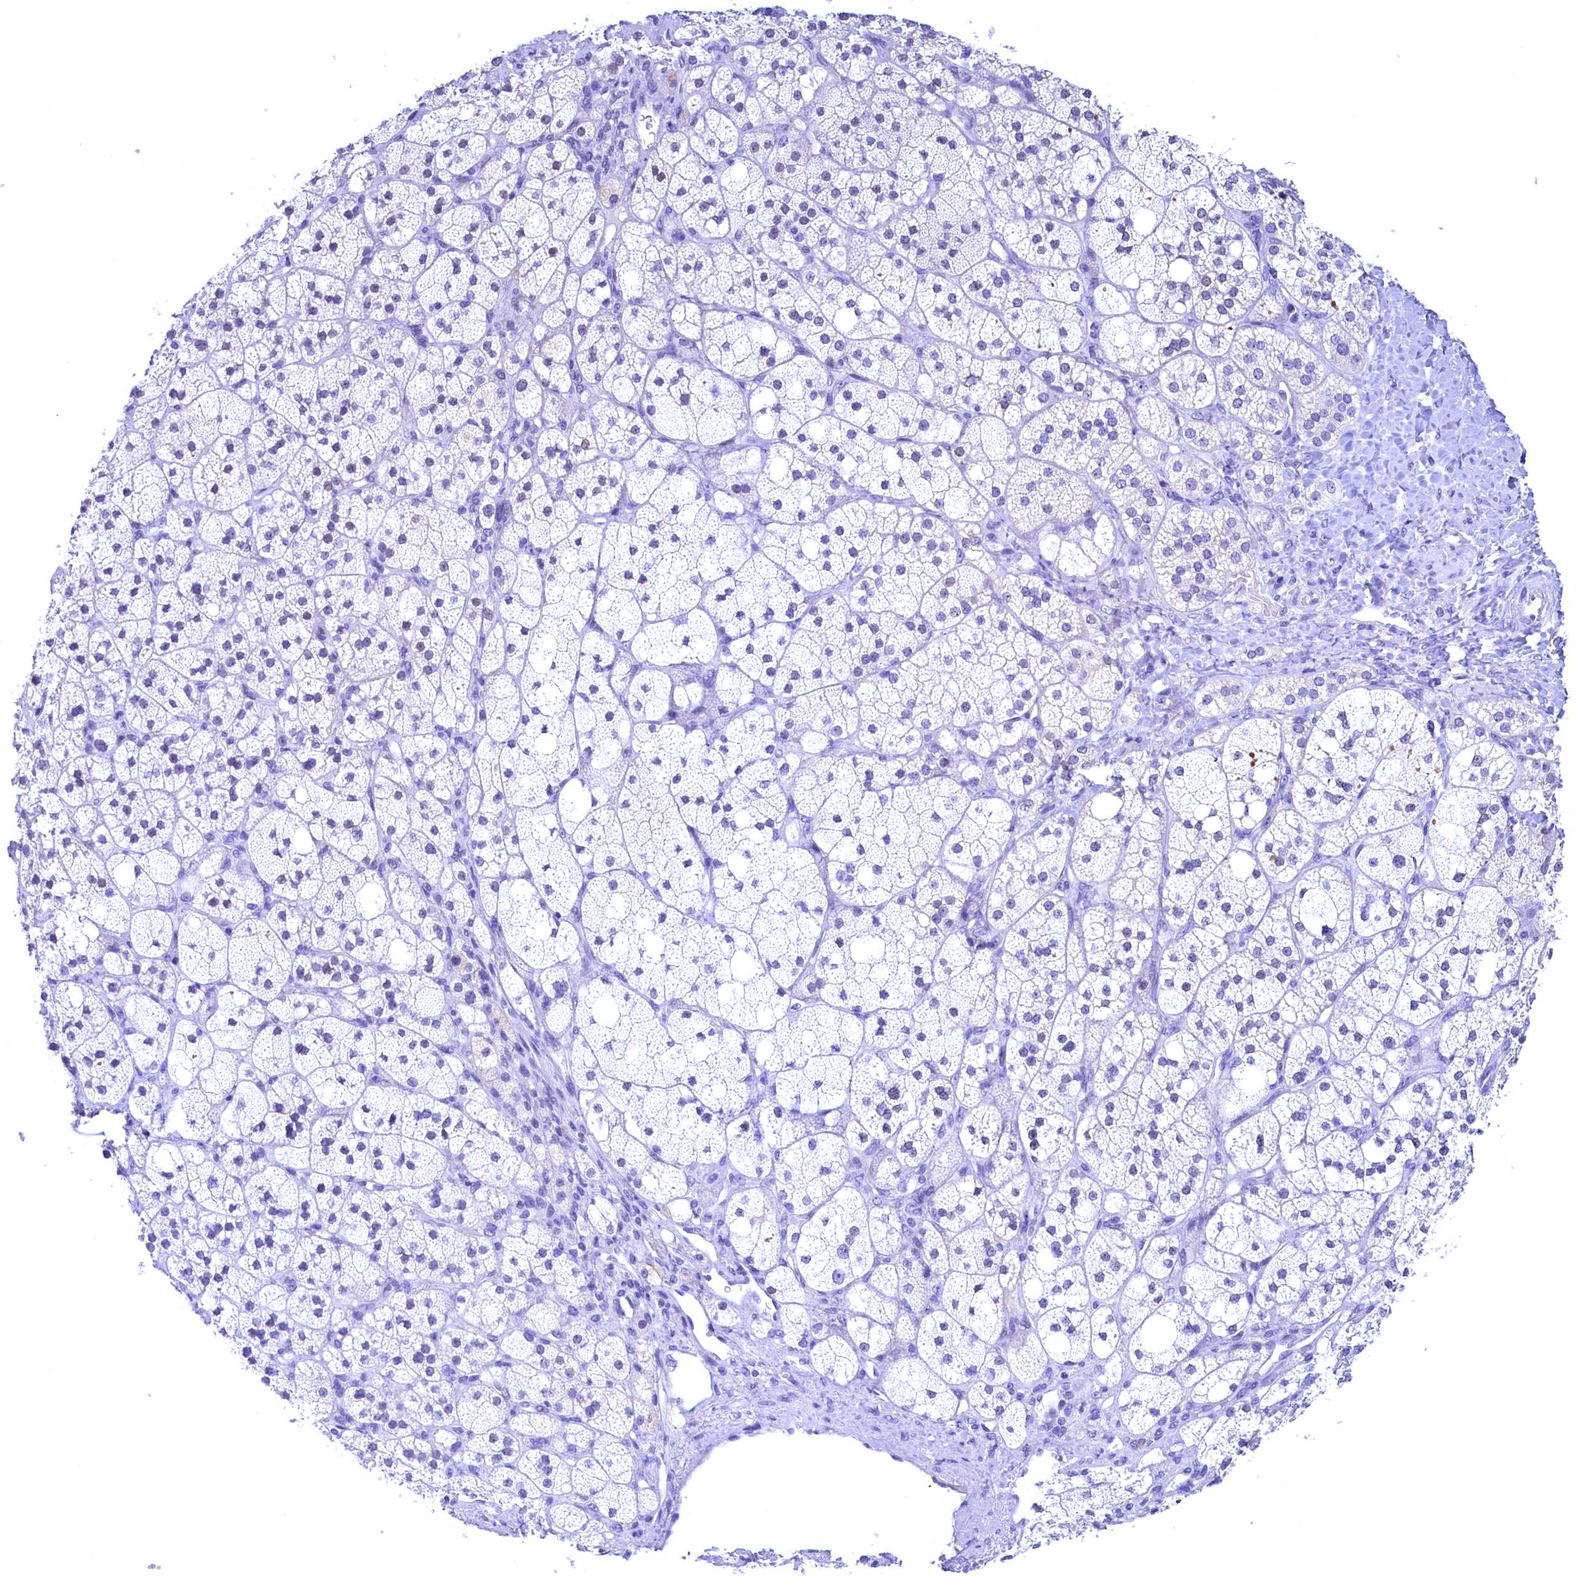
{"staining": {"intensity": "negative", "quantity": "none", "location": "none"}, "tissue": "adrenal gland", "cell_type": "Glandular cells", "image_type": "normal", "snomed": [{"axis": "morphology", "description": "Normal tissue, NOS"}, {"axis": "topography", "description": "Adrenal gland"}], "caption": "The histopathology image displays no significant staining in glandular cells of adrenal gland. (Brightfield microscopy of DAB (3,3'-diaminobenzidine) immunohistochemistry (IHC) at high magnification).", "gene": "FLYWCH2", "patient": {"sex": "male", "age": 61}}